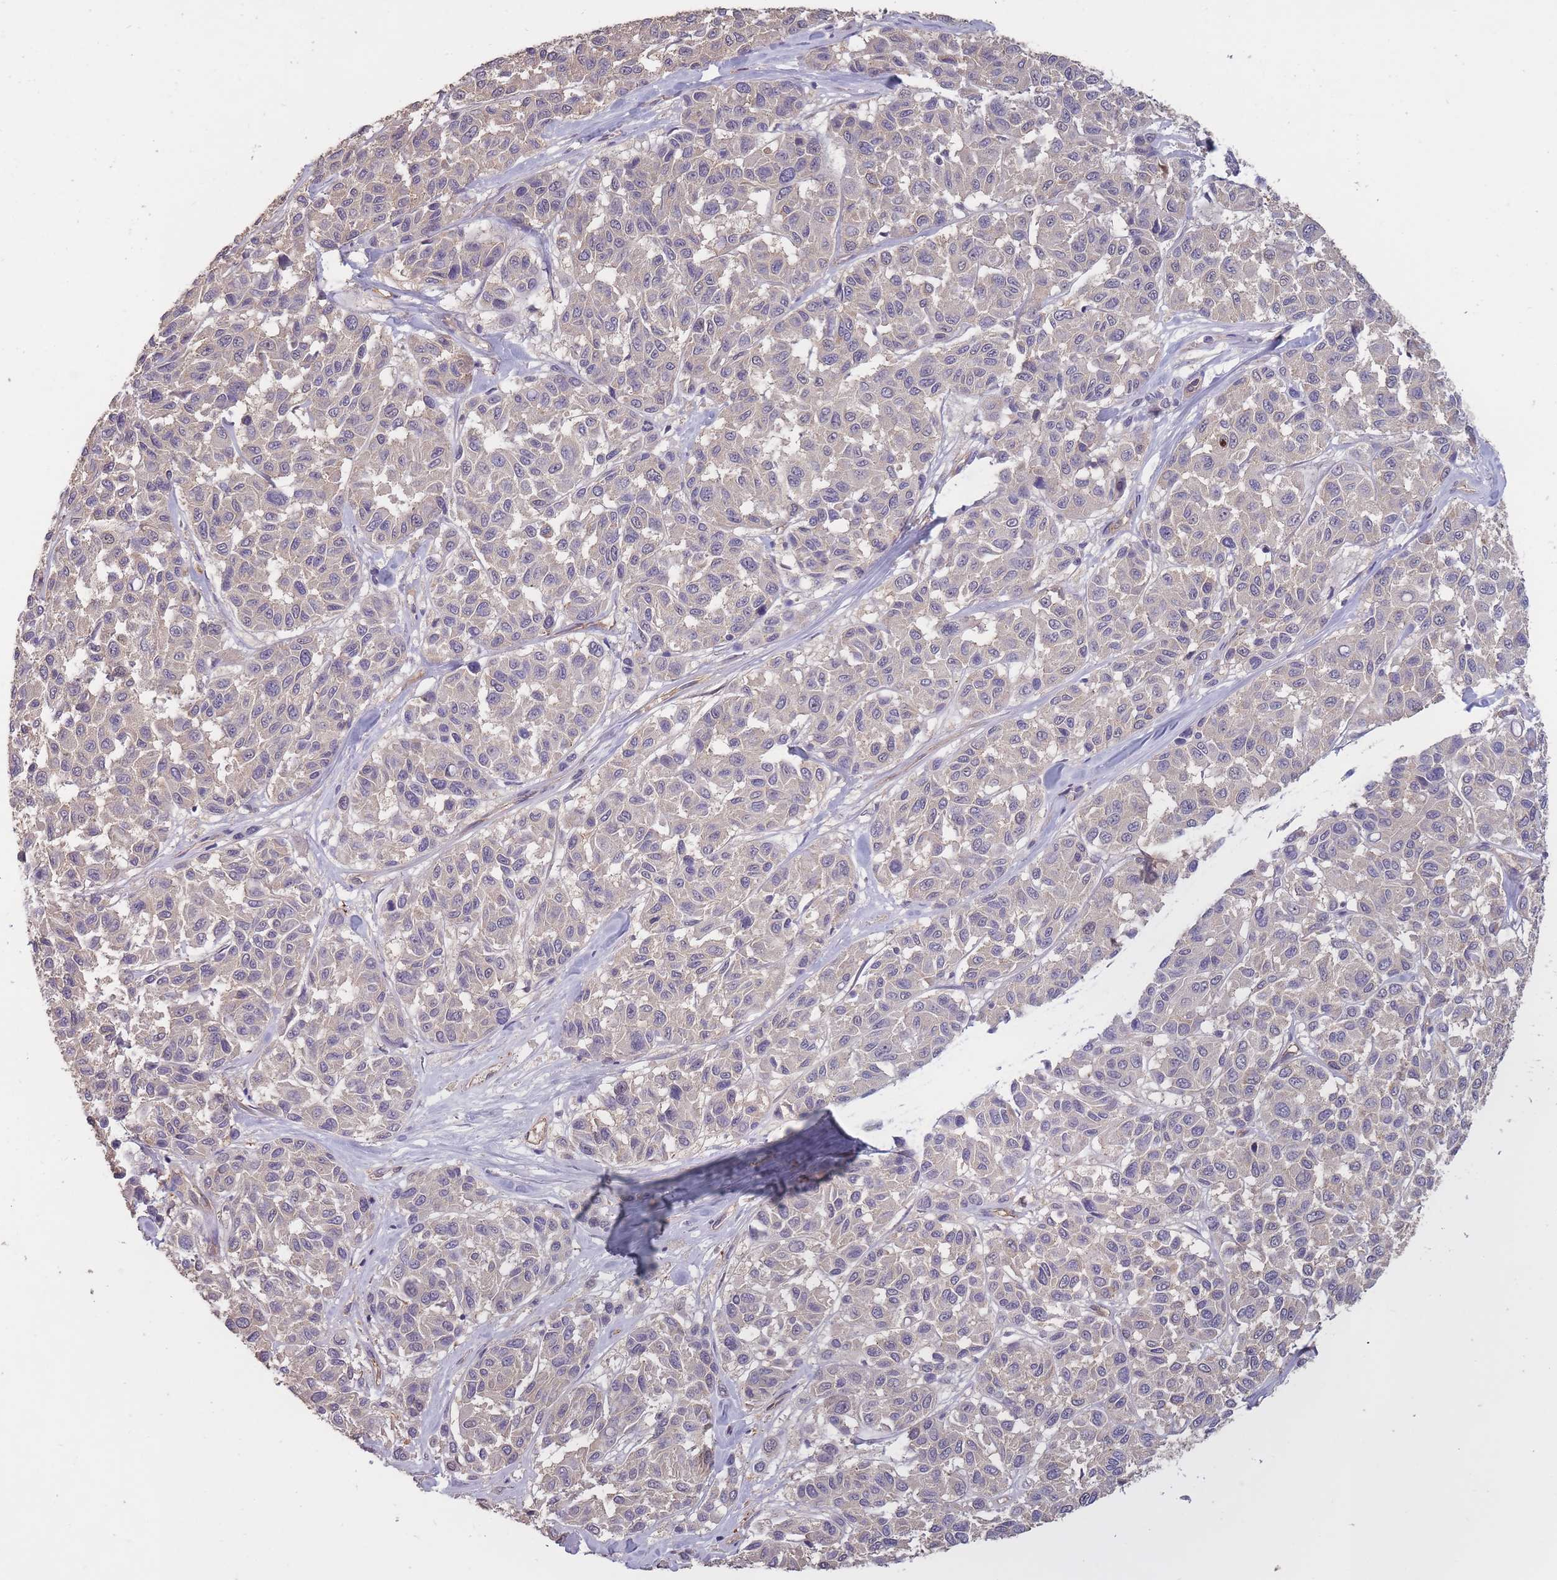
{"staining": {"intensity": "negative", "quantity": "none", "location": "none"}, "tissue": "melanoma", "cell_type": "Tumor cells", "image_type": "cancer", "snomed": [{"axis": "morphology", "description": "Malignant melanoma, NOS"}, {"axis": "topography", "description": "Skin"}], "caption": "This is a histopathology image of immunohistochemistry (IHC) staining of malignant melanoma, which shows no expression in tumor cells. (DAB (3,3'-diaminobenzidine) immunohistochemistry (IHC) visualized using brightfield microscopy, high magnification).", "gene": "KIAA1755", "patient": {"sex": "female", "age": 66}}